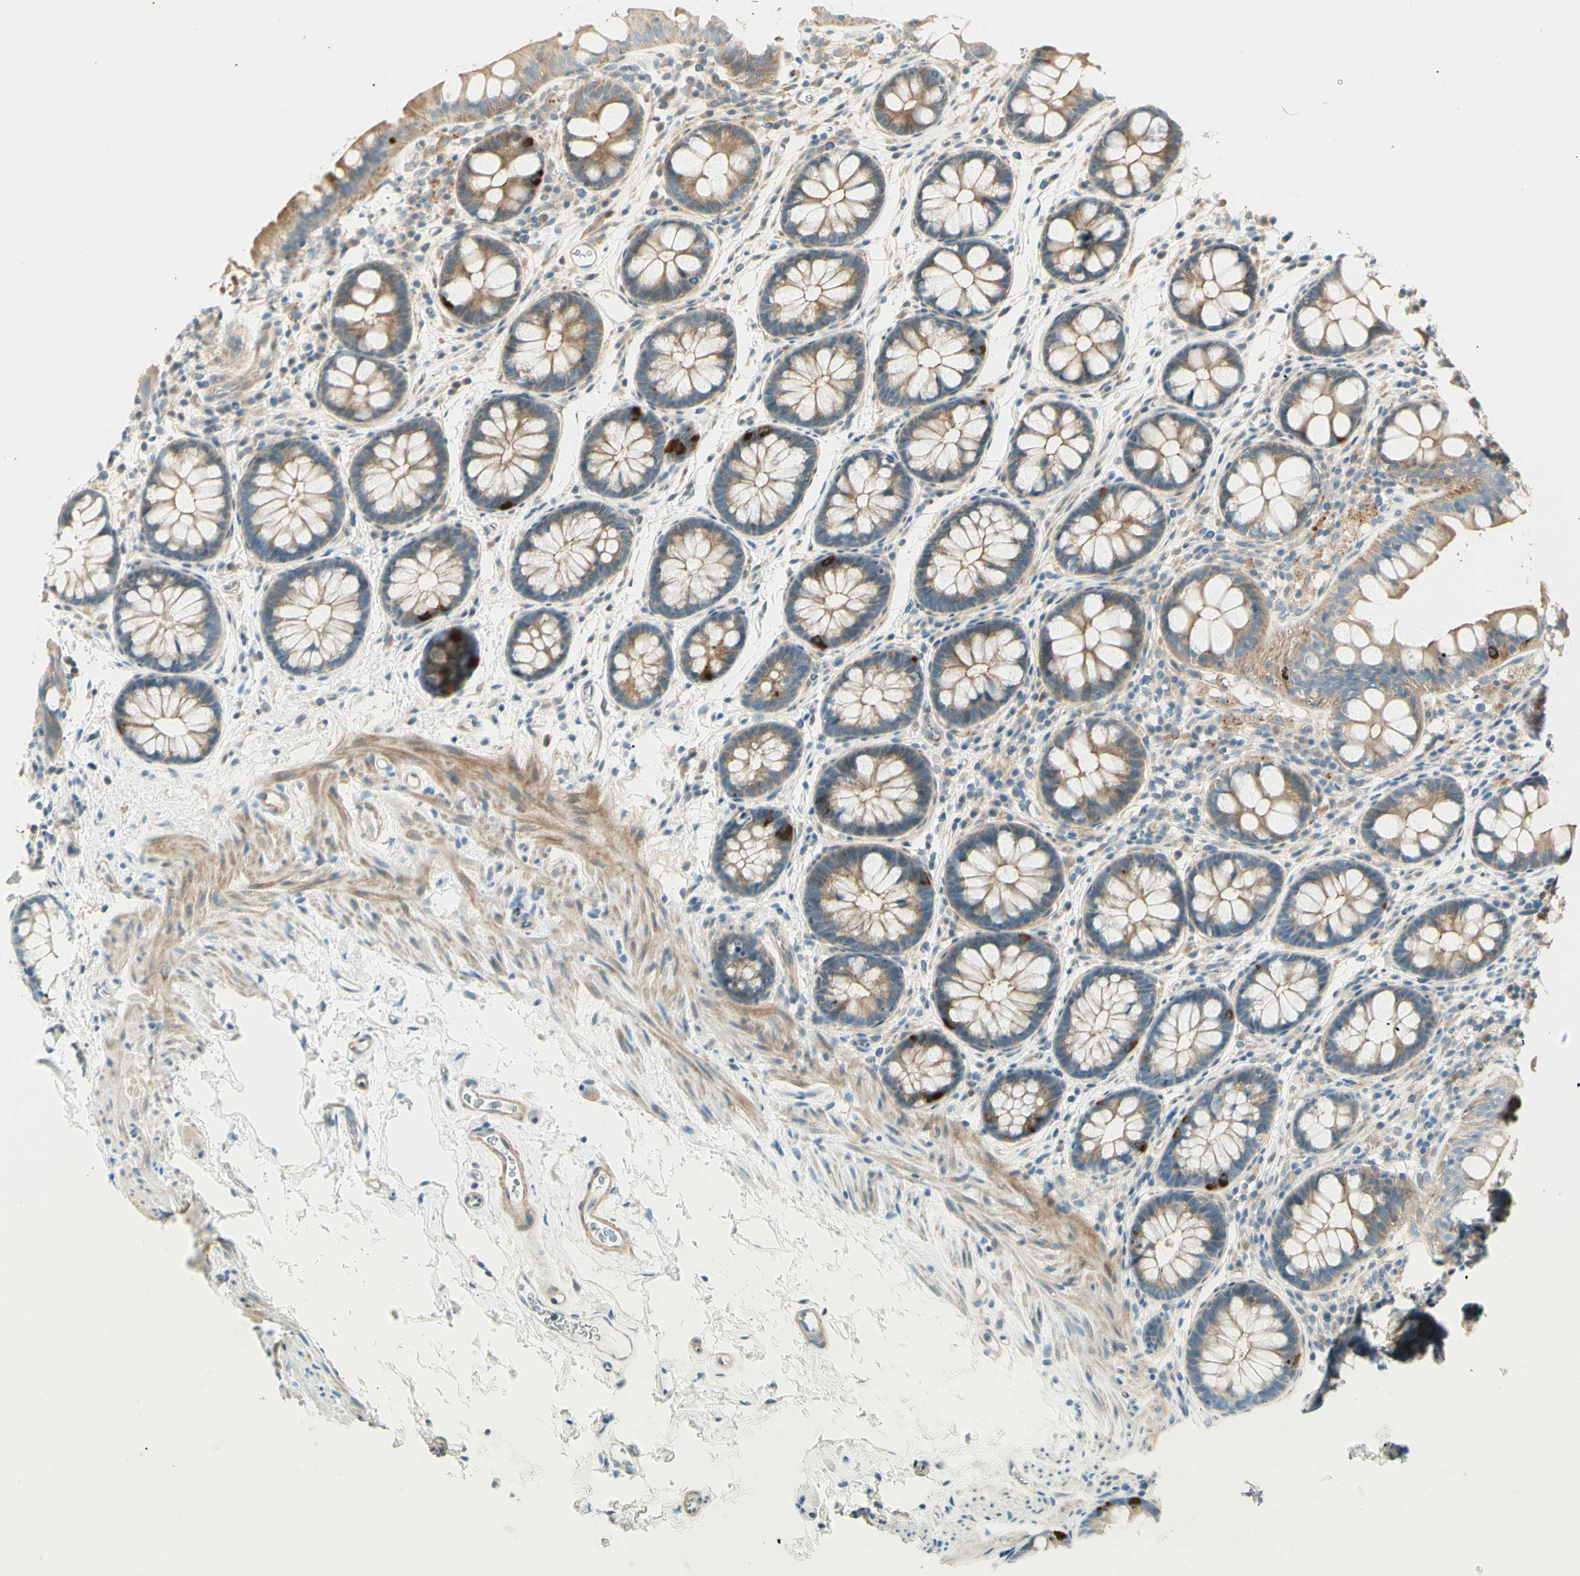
{"staining": {"intensity": "moderate", "quantity": ">75%", "location": "cytoplasmic/membranous"}, "tissue": "colon", "cell_type": "Endothelial cells", "image_type": "normal", "snomed": [{"axis": "morphology", "description": "Normal tissue, NOS"}, {"axis": "topography", "description": "Colon"}], "caption": "Moderate cytoplasmic/membranous staining is identified in about >75% of endothelial cells in benign colon. (DAB (3,3'-diaminobenzidine) = brown stain, brightfield microscopy at high magnification).", "gene": "PROM1", "patient": {"sex": "female", "age": 80}}